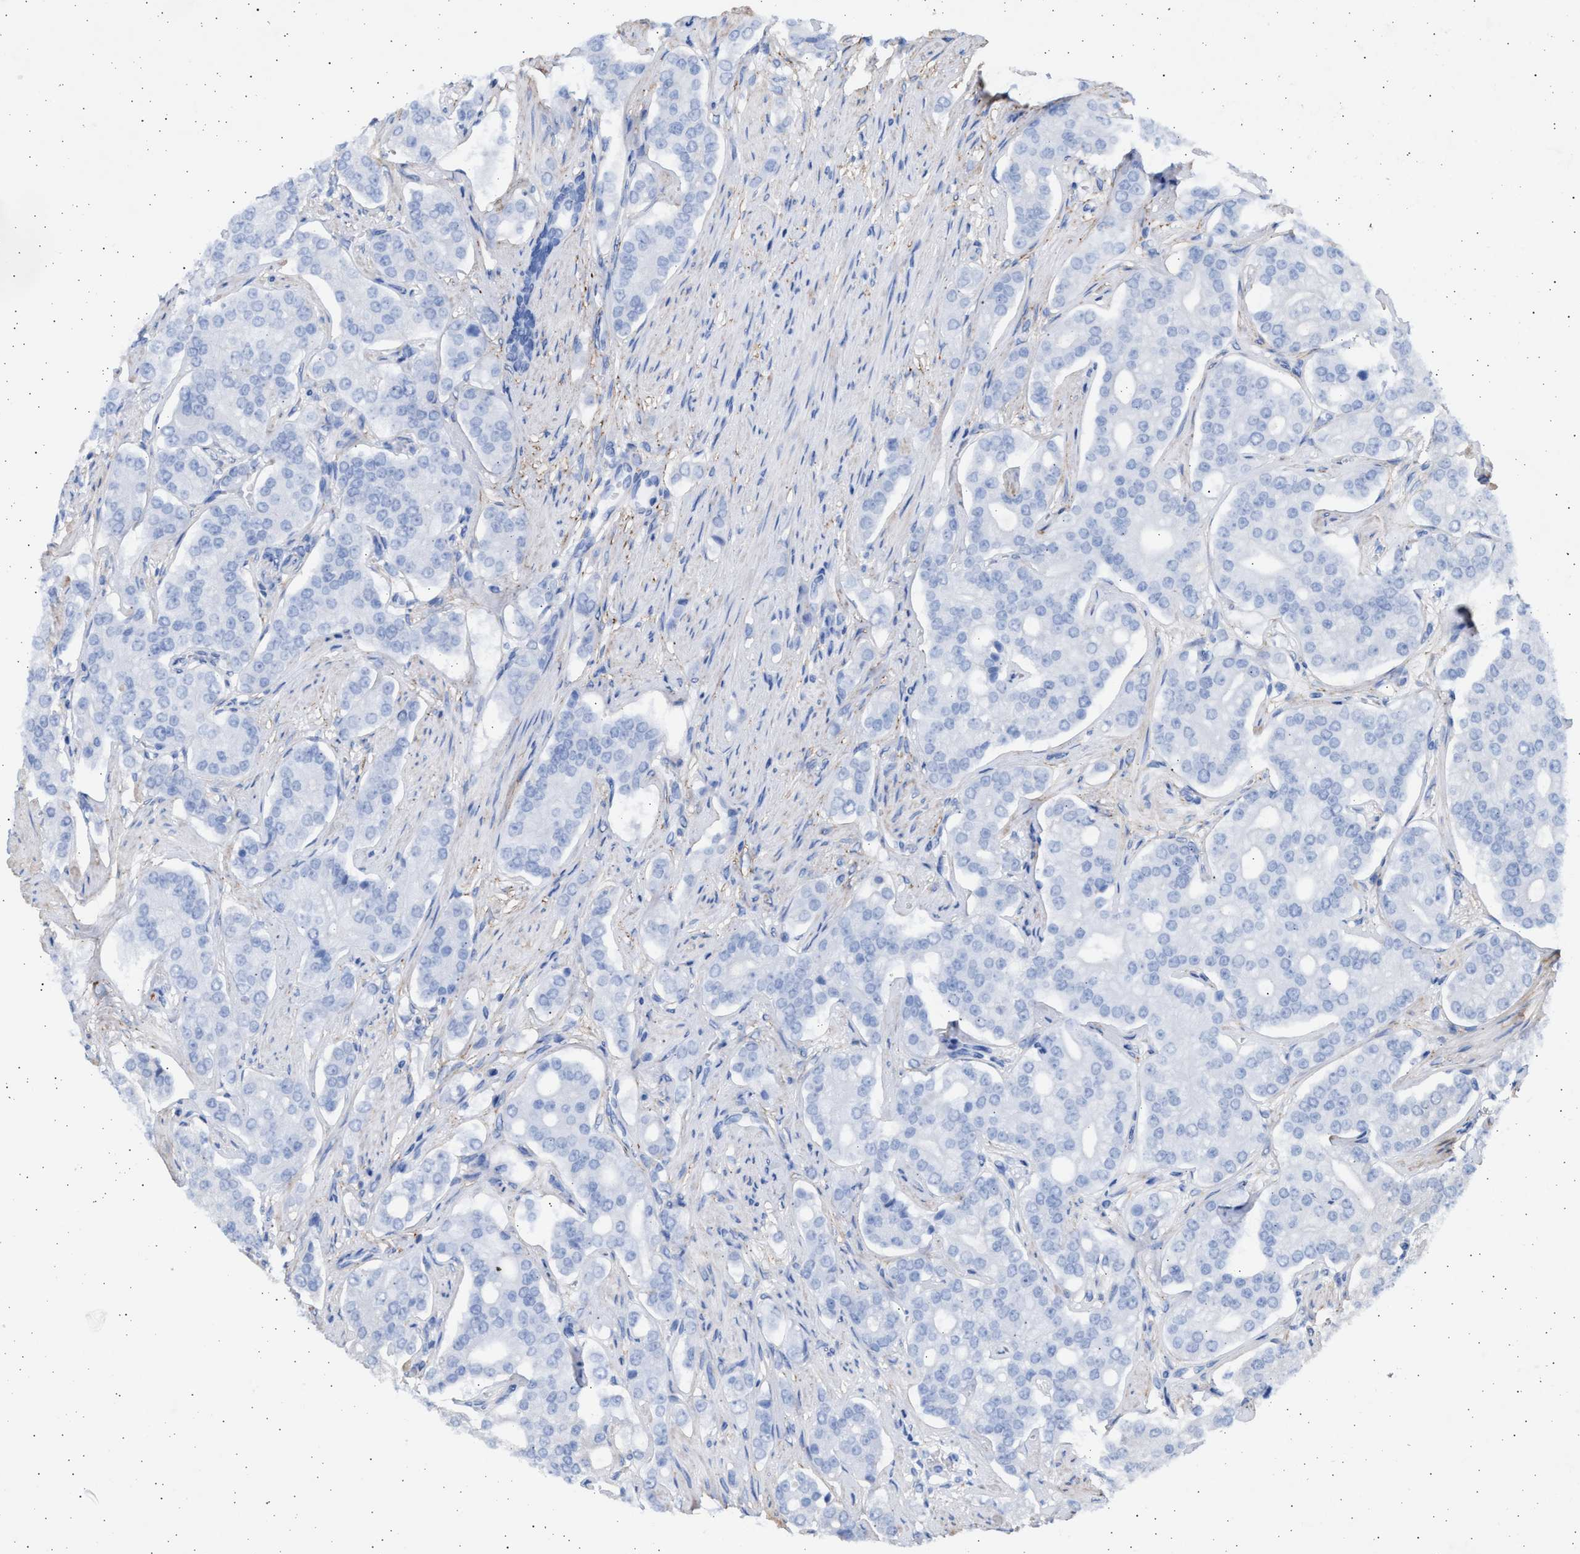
{"staining": {"intensity": "negative", "quantity": "none", "location": "none"}, "tissue": "prostate cancer", "cell_type": "Tumor cells", "image_type": "cancer", "snomed": [{"axis": "morphology", "description": "Adenocarcinoma, High grade"}, {"axis": "topography", "description": "Prostate"}], "caption": "IHC micrograph of neoplastic tissue: prostate cancer stained with DAB reveals no significant protein staining in tumor cells.", "gene": "NBR1", "patient": {"sex": "male", "age": 71}}